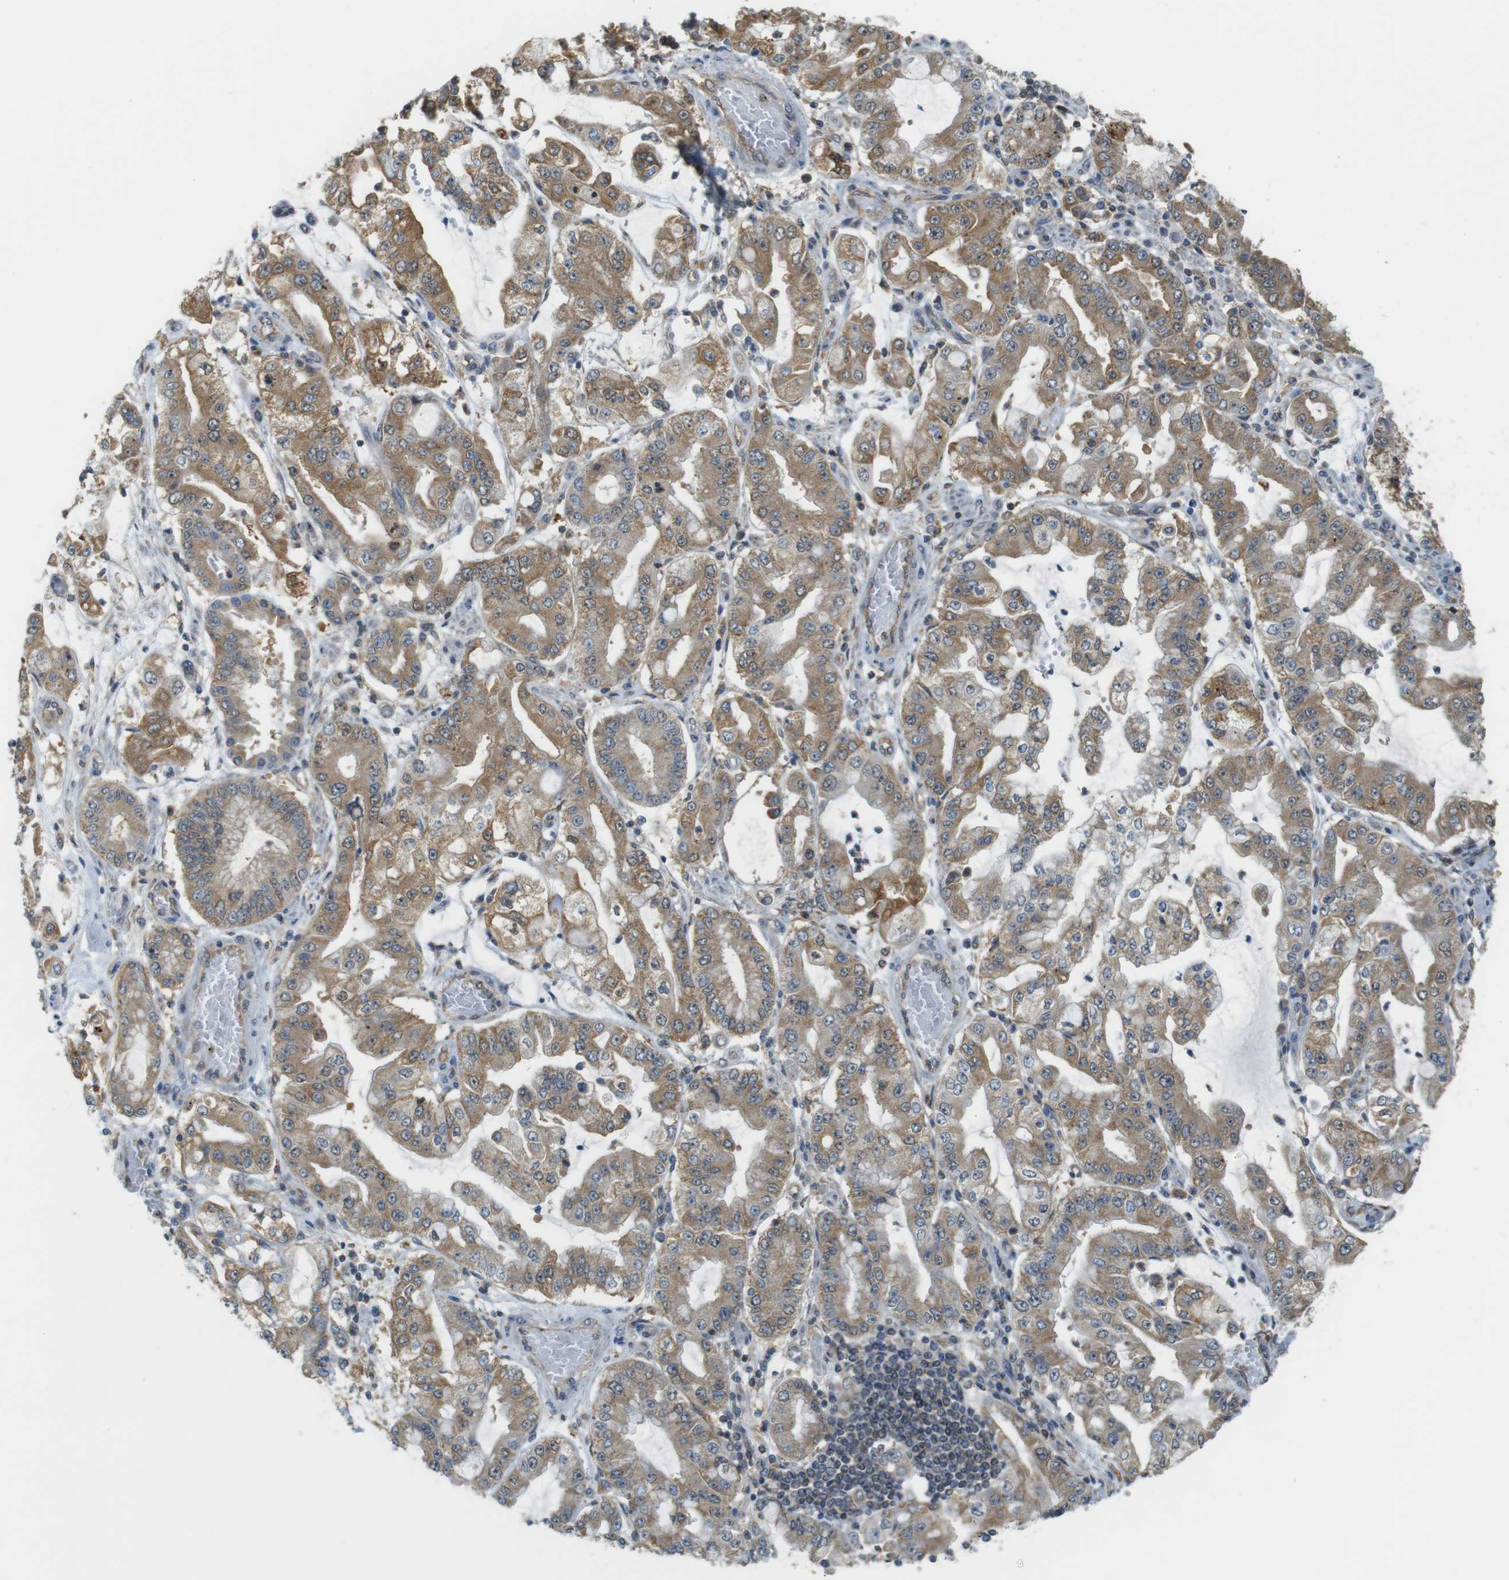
{"staining": {"intensity": "moderate", "quantity": ">75%", "location": "cytoplasmic/membranous"}, "tissue": "stomach cancer", "cell_type": "Tumor cells", "image_type": "cancer", "snomed": [{"axis": "morphology", "description": "Adenocarcinoma, NOS"}, {"axis": "topography", "description": "Stomach"}], "caption": "An IHC photomicrograph of tumor tissue is shown. Protein staining in brown highlights moderate cytoplasmic/membranous positivity in adenocarcinoma (stomach) within tumor cells.", "gene": "BRI3BP", "patient": {"sex": "male", "age": 76}}